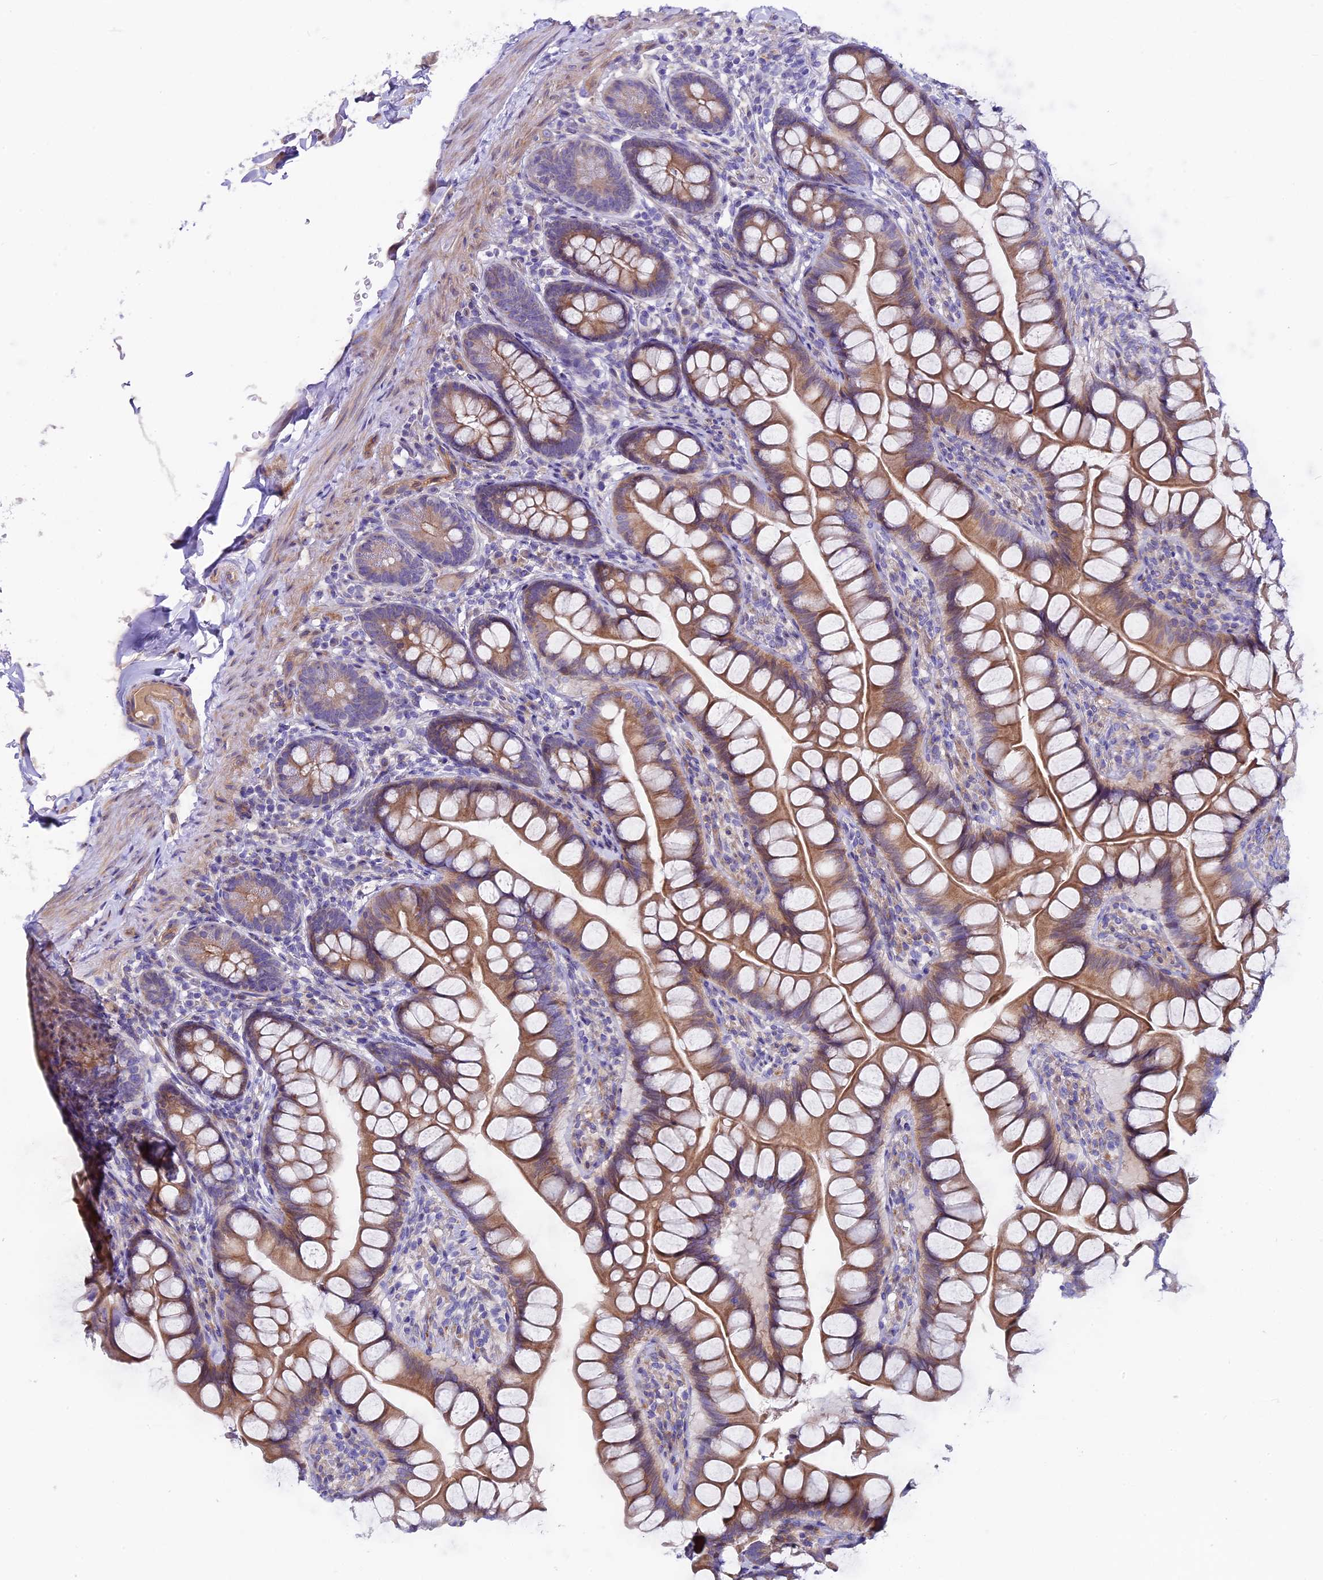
{"staining": {"intensity": "moderate", "quantity": ">75%", "location": "cytoplasmic/membranous"}, "tissue": "small intestine", "cell_type": "Glandular cells", "image_type": "normal", "snomed": [{"axis": "morphology", "description": "Normal tissue, NOS"}, {"axis": "topography", "description": "Small intestine"}], "caption": "IHC image of normal small intestine: small intestine stained using IHC displays medium levels of moderate protein expression localized specifically in the cytoplasmic/membranous of glandular cells, appearing as a cytoplasmic/membranous brown color.", "gene": "PIGU", "patient": {"sex": "male", "age": 70}}